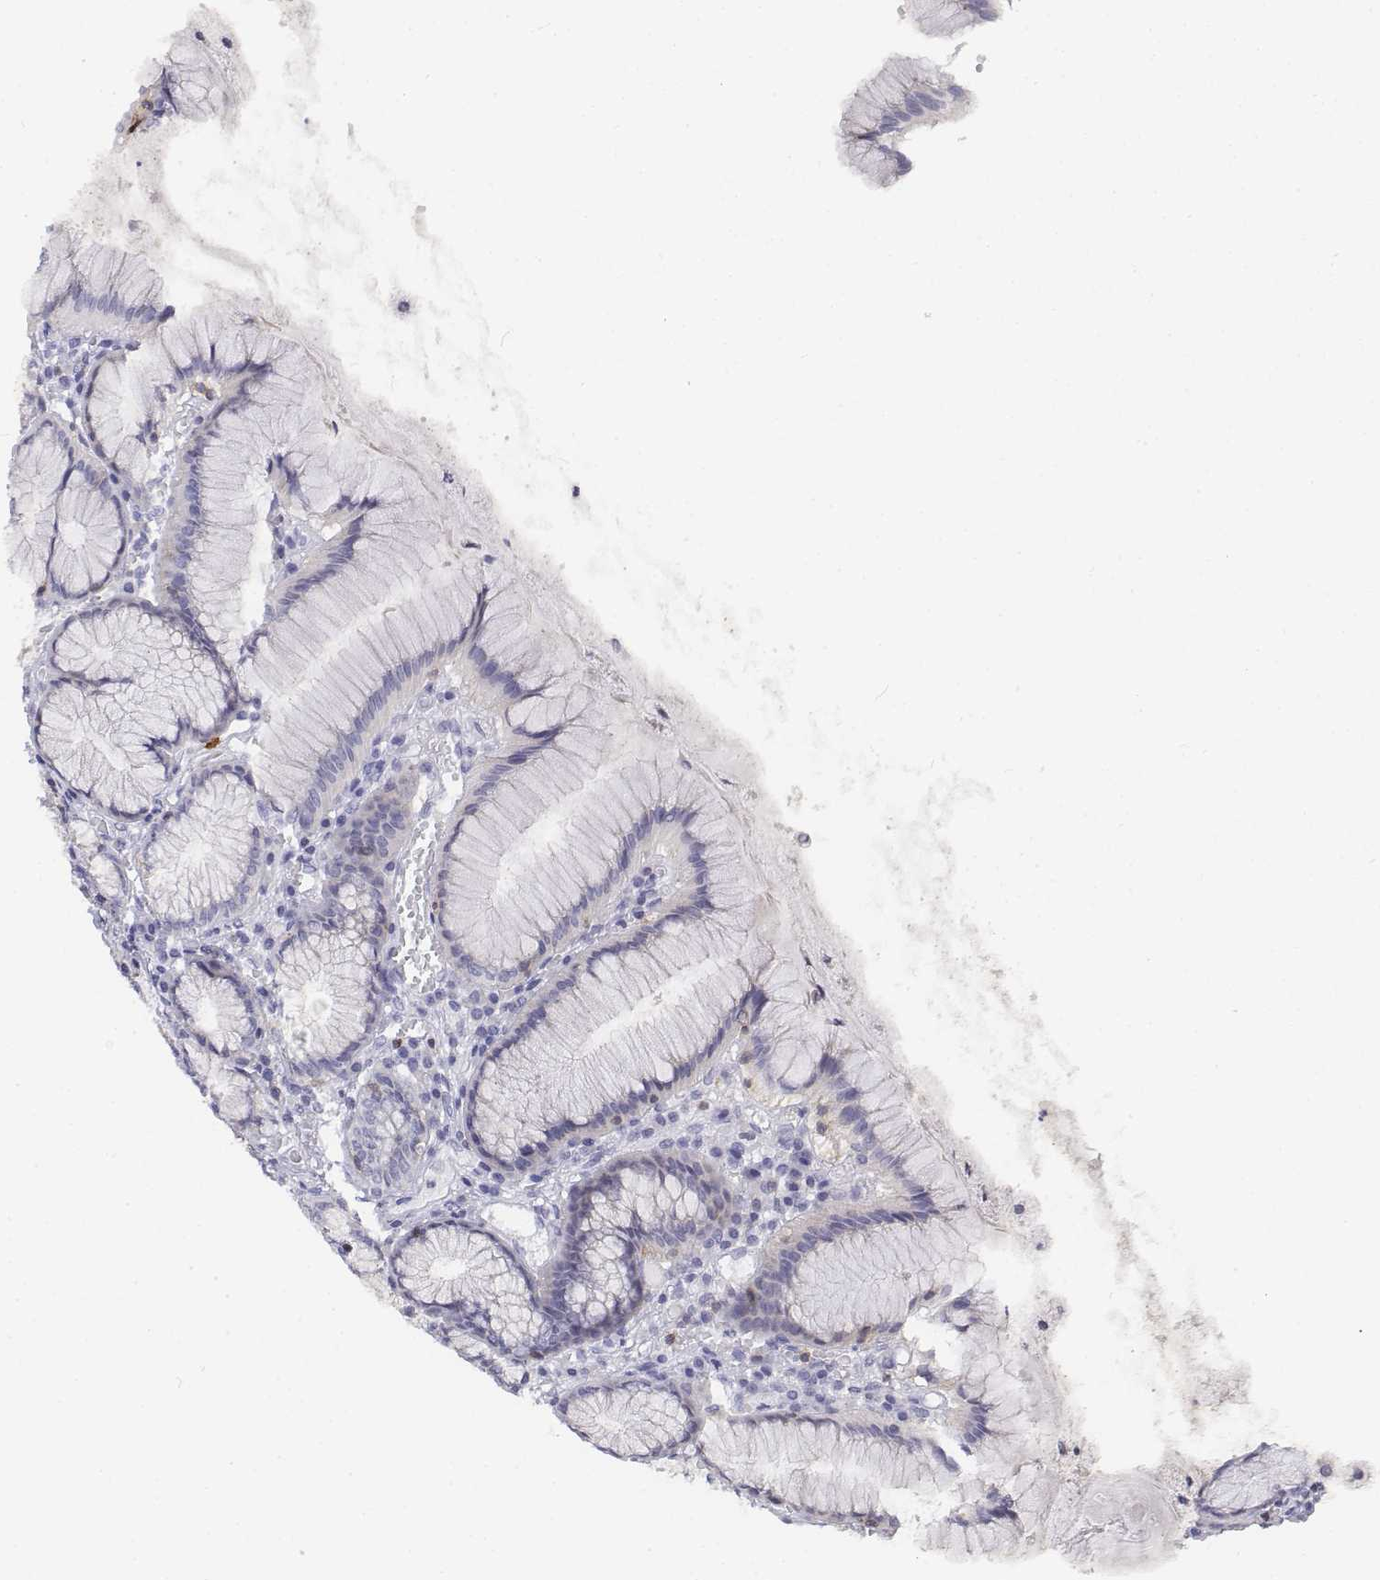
{"staining": {"intensity": "negative", "quantity": "none", "location": "none"}, "tissue": "stomach", "cell_type": "Glandular cells", "image_type": "normal", "snomed": [{"axis": "morphology", "description": "Normal tissue, NOS"}, {"axis": "topography", "description": "Stomach"}], "caption": "A high-resolution image shows IHC staining of normal stomach, which demonstrates no significant positivity in glandular cells. (DAB (3,3'-diaminobenzidine) immunohistochemistry (IHC) with hematoxylin counter stain).", "gene": "CD3E", "patient": {"sex": "male", "age": 55}}